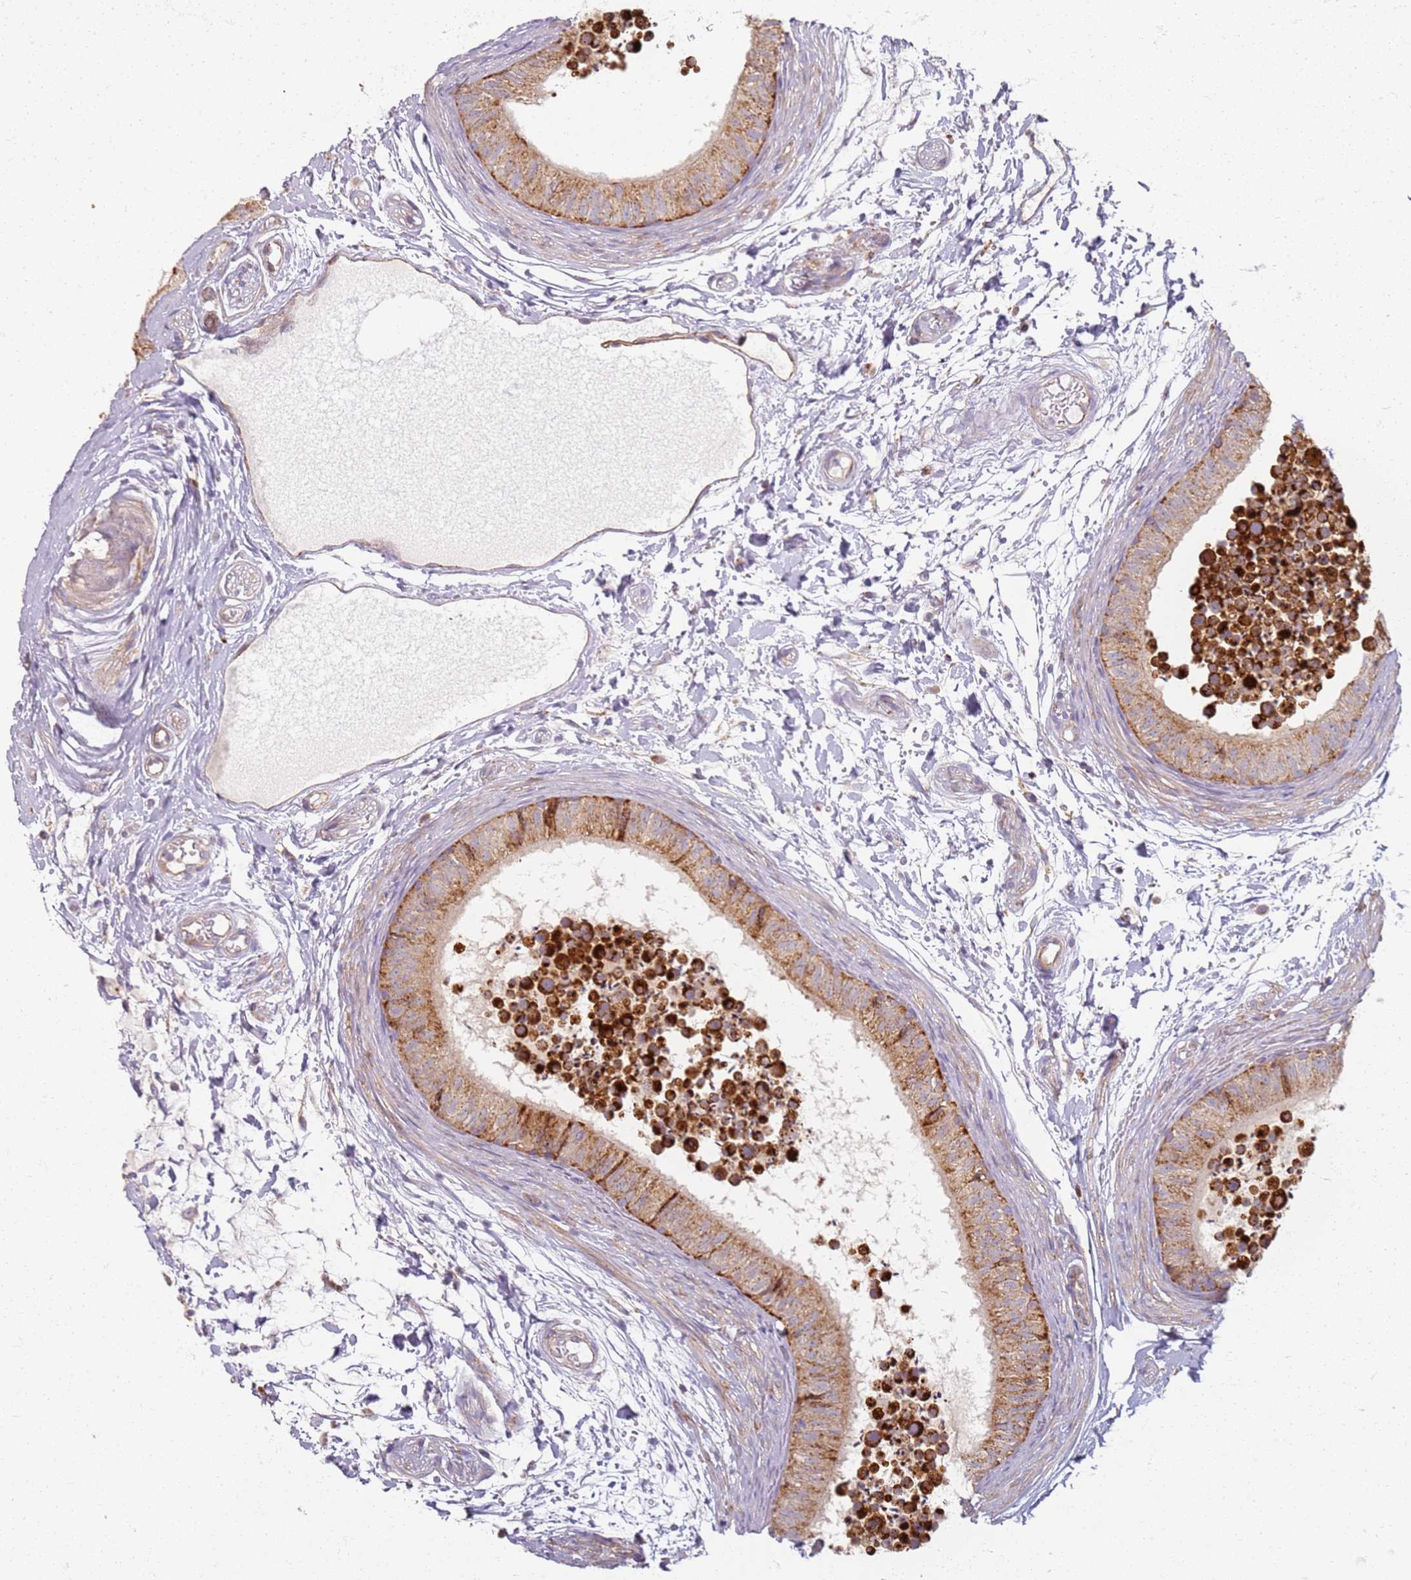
{"staining": {"intensity": "strong", "quantity": ">75%", "location": "cytoplasmic/membranous"}, "tissue": "epididymis", "cell_type": "Glandular cells", "image_type": "normal", "snomed": [{"axis": "morphology", "description": "Normal tissue, NOS"}, {"axis": "topography", "description": "Epididymis"}], "caption": "Immunohistochemical staining of normal human epididymis displays strong cytoplasmic/membranous protein staining in approximately >75% of glandular cells.", "gene": "PROKR2", "patient": {"sex": "male", "age": 15}}